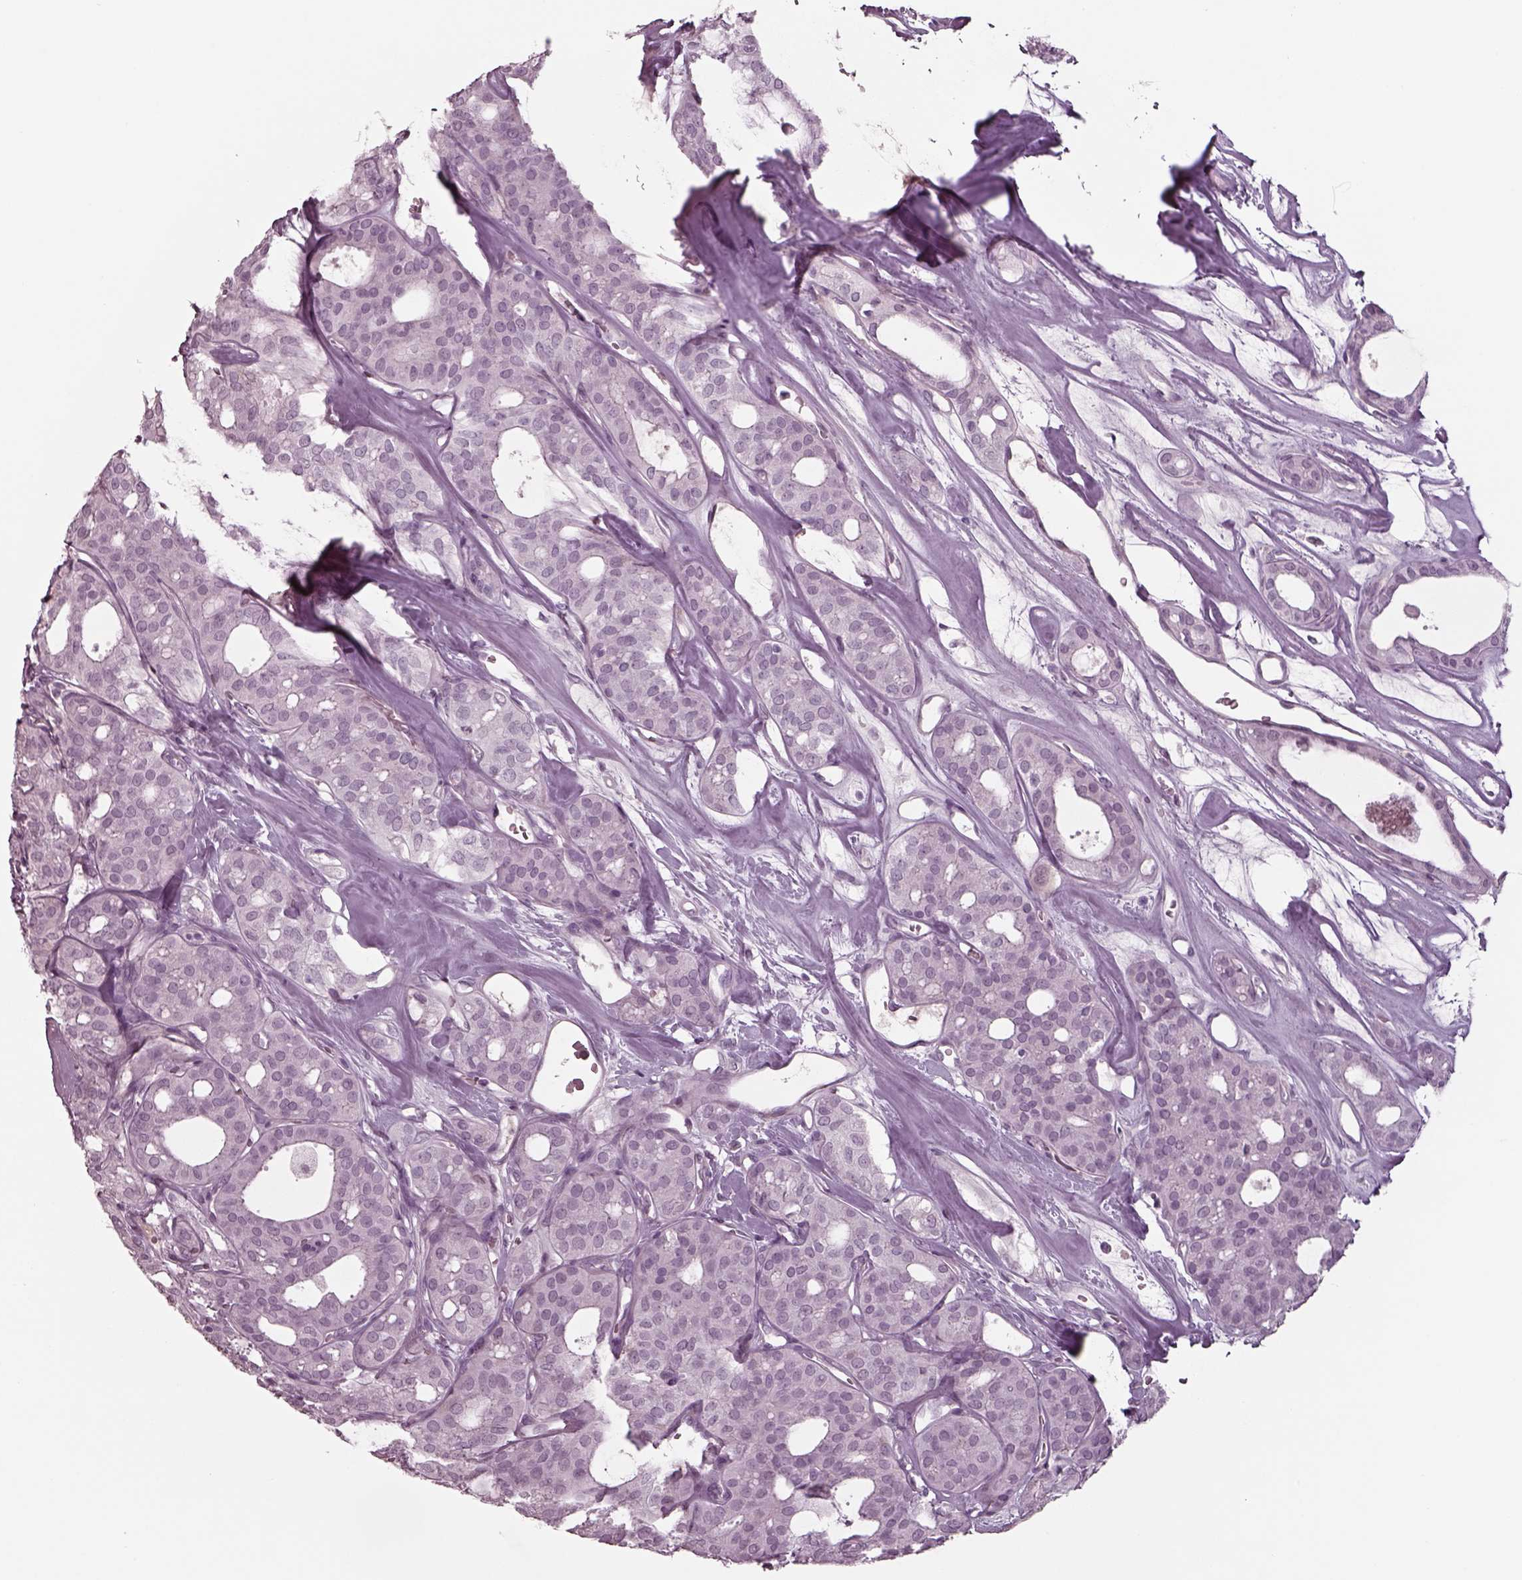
{"staining": {"intensity": "negative", "quantity": "none", "location": "none"}, "tissue": "thyroid cancer", "cell_type": "Tumor cells", "image_type": "cancer", "snomed": [{"axis": "morphology", "description": "Follicular adenoma carcinoma, NOS"}, {"axis": "topography", "description": "Thyroid gland"}], "caption": "High power microscopy histopathology image of an immunohistochemistry photomicrograph of thyroid follicular adenoma carcinoma, revealing no significant positivity in tumor cells.", "gene": "SEPTIN14", "patient": {"sex": "male", "age": 75}}